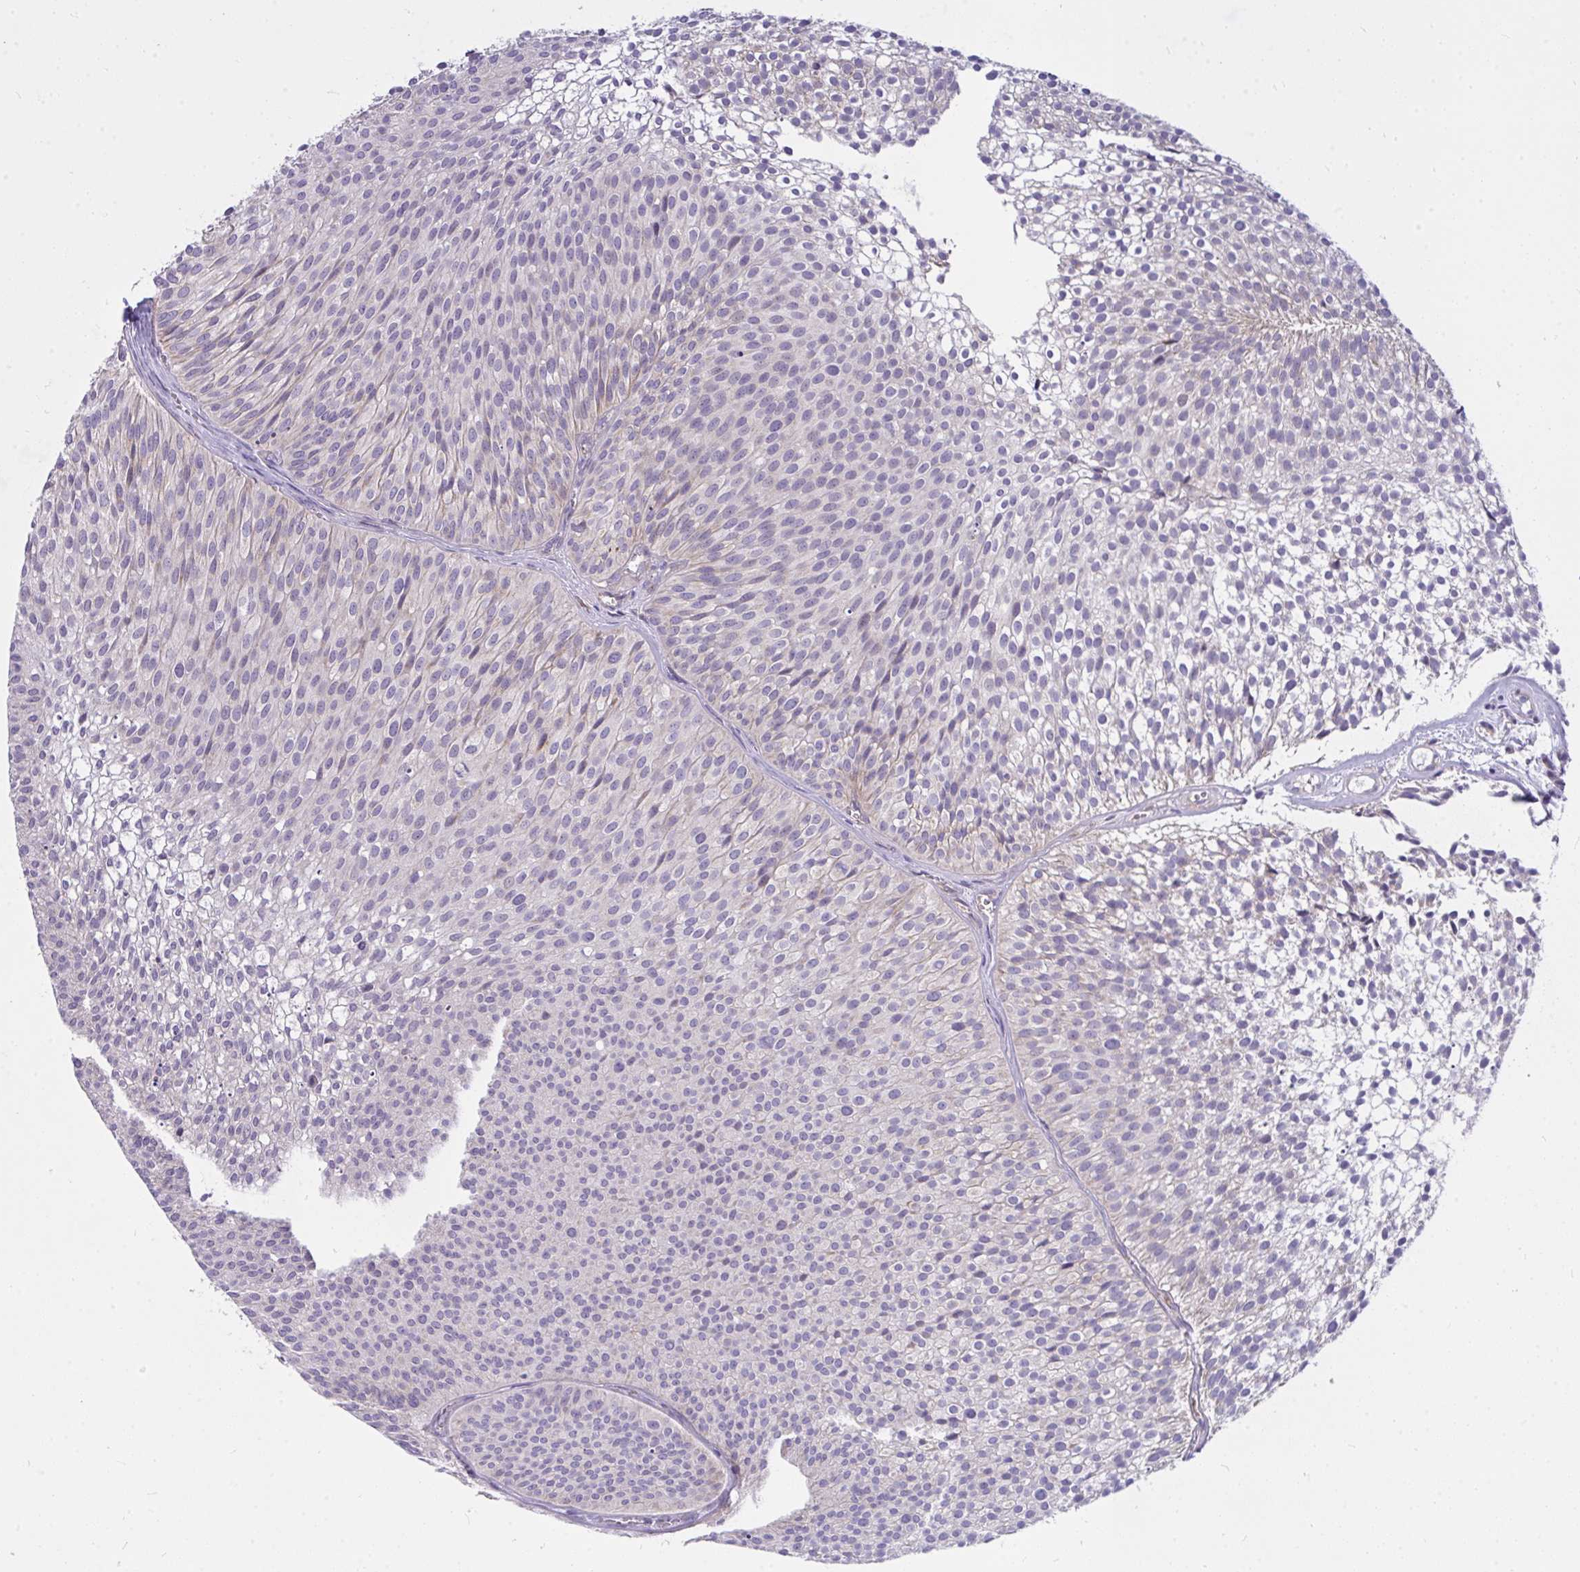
{"staining": {"intensity": "negative", "quantity": "none", "location": "none"}, "tissue": "urothelial cancer", "cell_type": "Tumor cells", "image_type": "cancer", "snomed": [{"axis": "morphology", "description": "Urothelial carcinoma, Low grade"}, {"axis": "topography", "description": "Urinary bladder"}], "caption": "Immunohistochemistry of human urothelial cancer shows no staining in tumor cells.", "gene": "CEP63", "patient": {"sex": "male", "age": 91}}